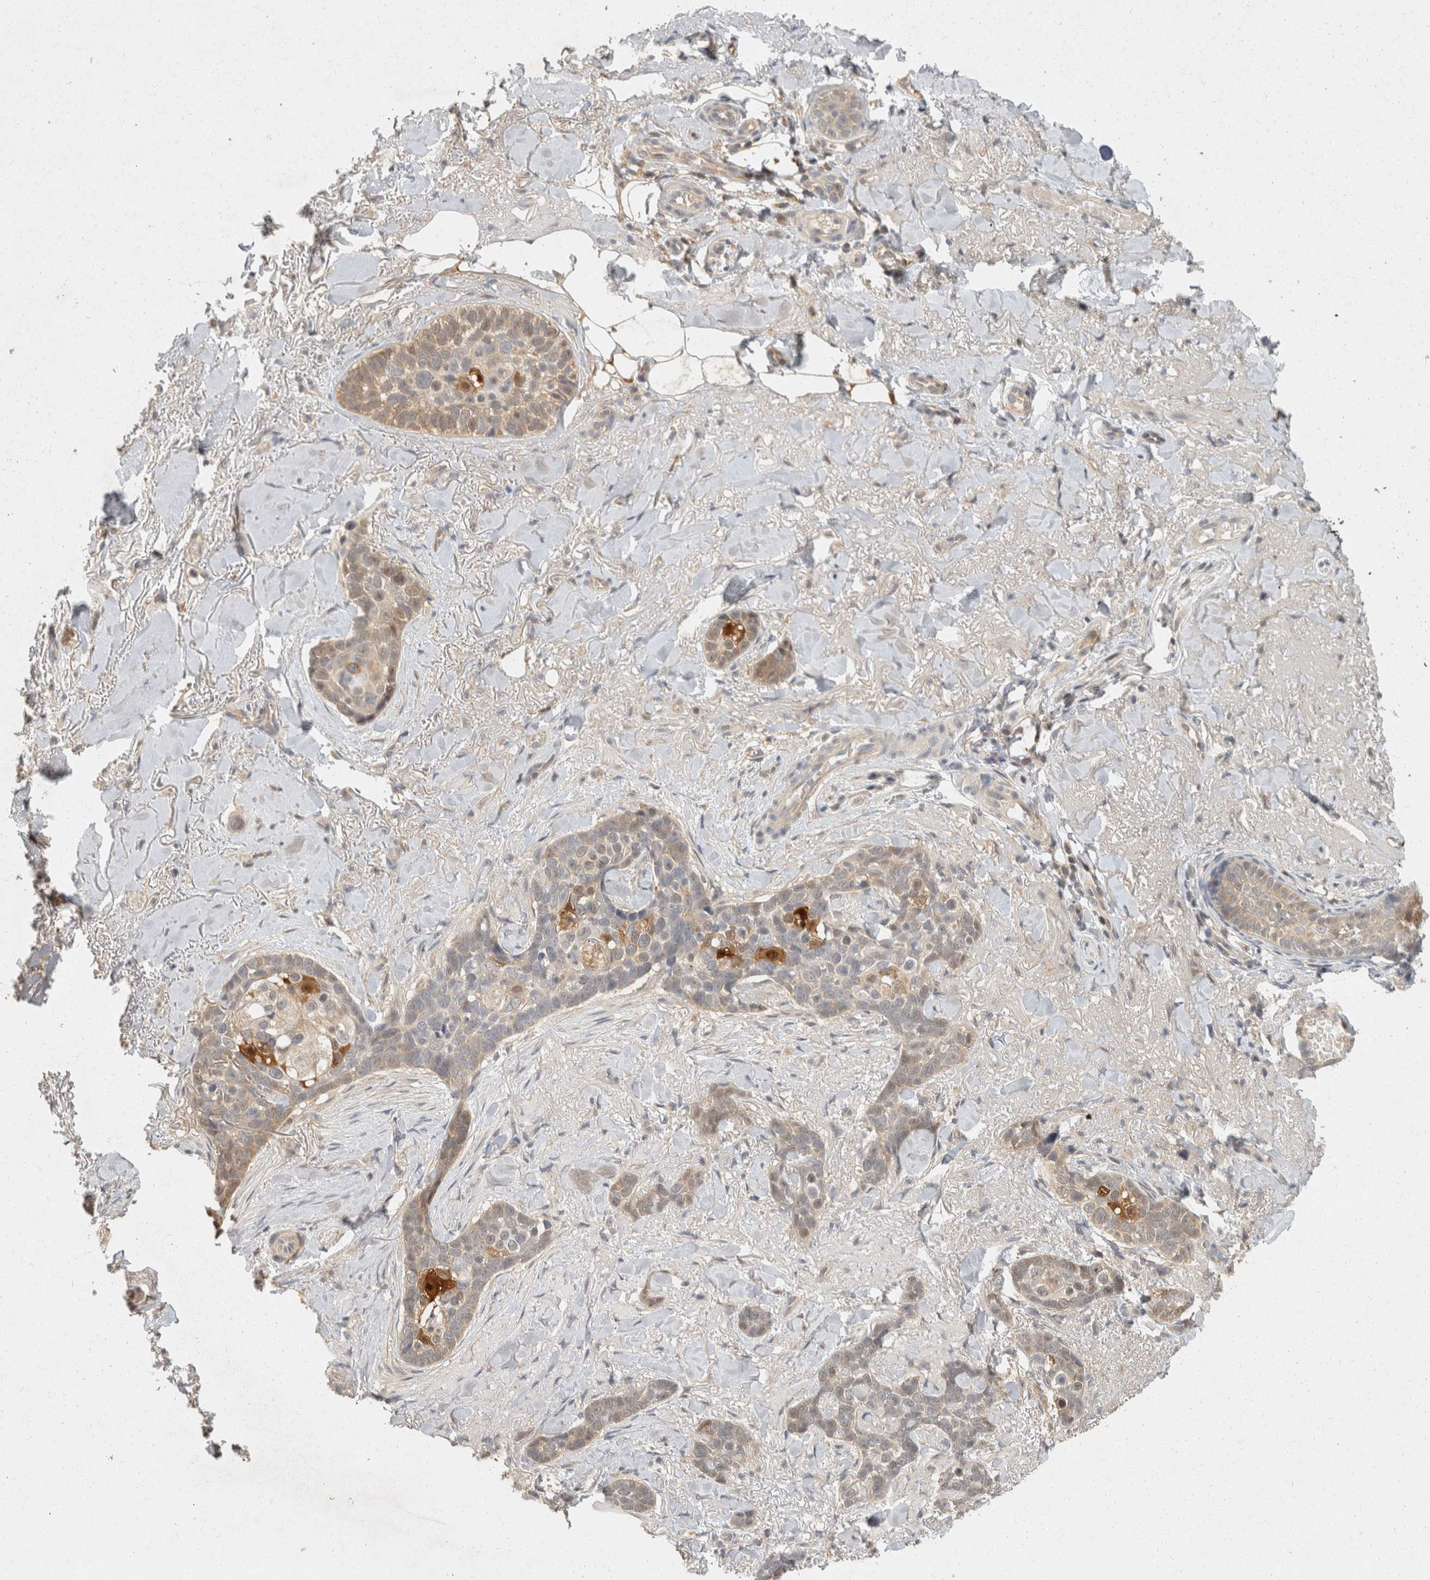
{"staining": {"intensity": "weak", "quantity": "25%-75%", "location": "cytoplasmic/membranous"}, "tissue": "skin cancer", "cell_type": "Tumor cells", "image_type": "cancer", "snomed": [{"axis": "morphology", "description": "Basal cell carcinoma"}, {"axis": "topography", "description": "Skin"}], "caption": "Skin cancer (basal cell carcinoma) stained with a protein marker exhibits weak staining in tumor cells.", "gene": "ACAT2", "patient": {"sex": "female", "age": 82}}